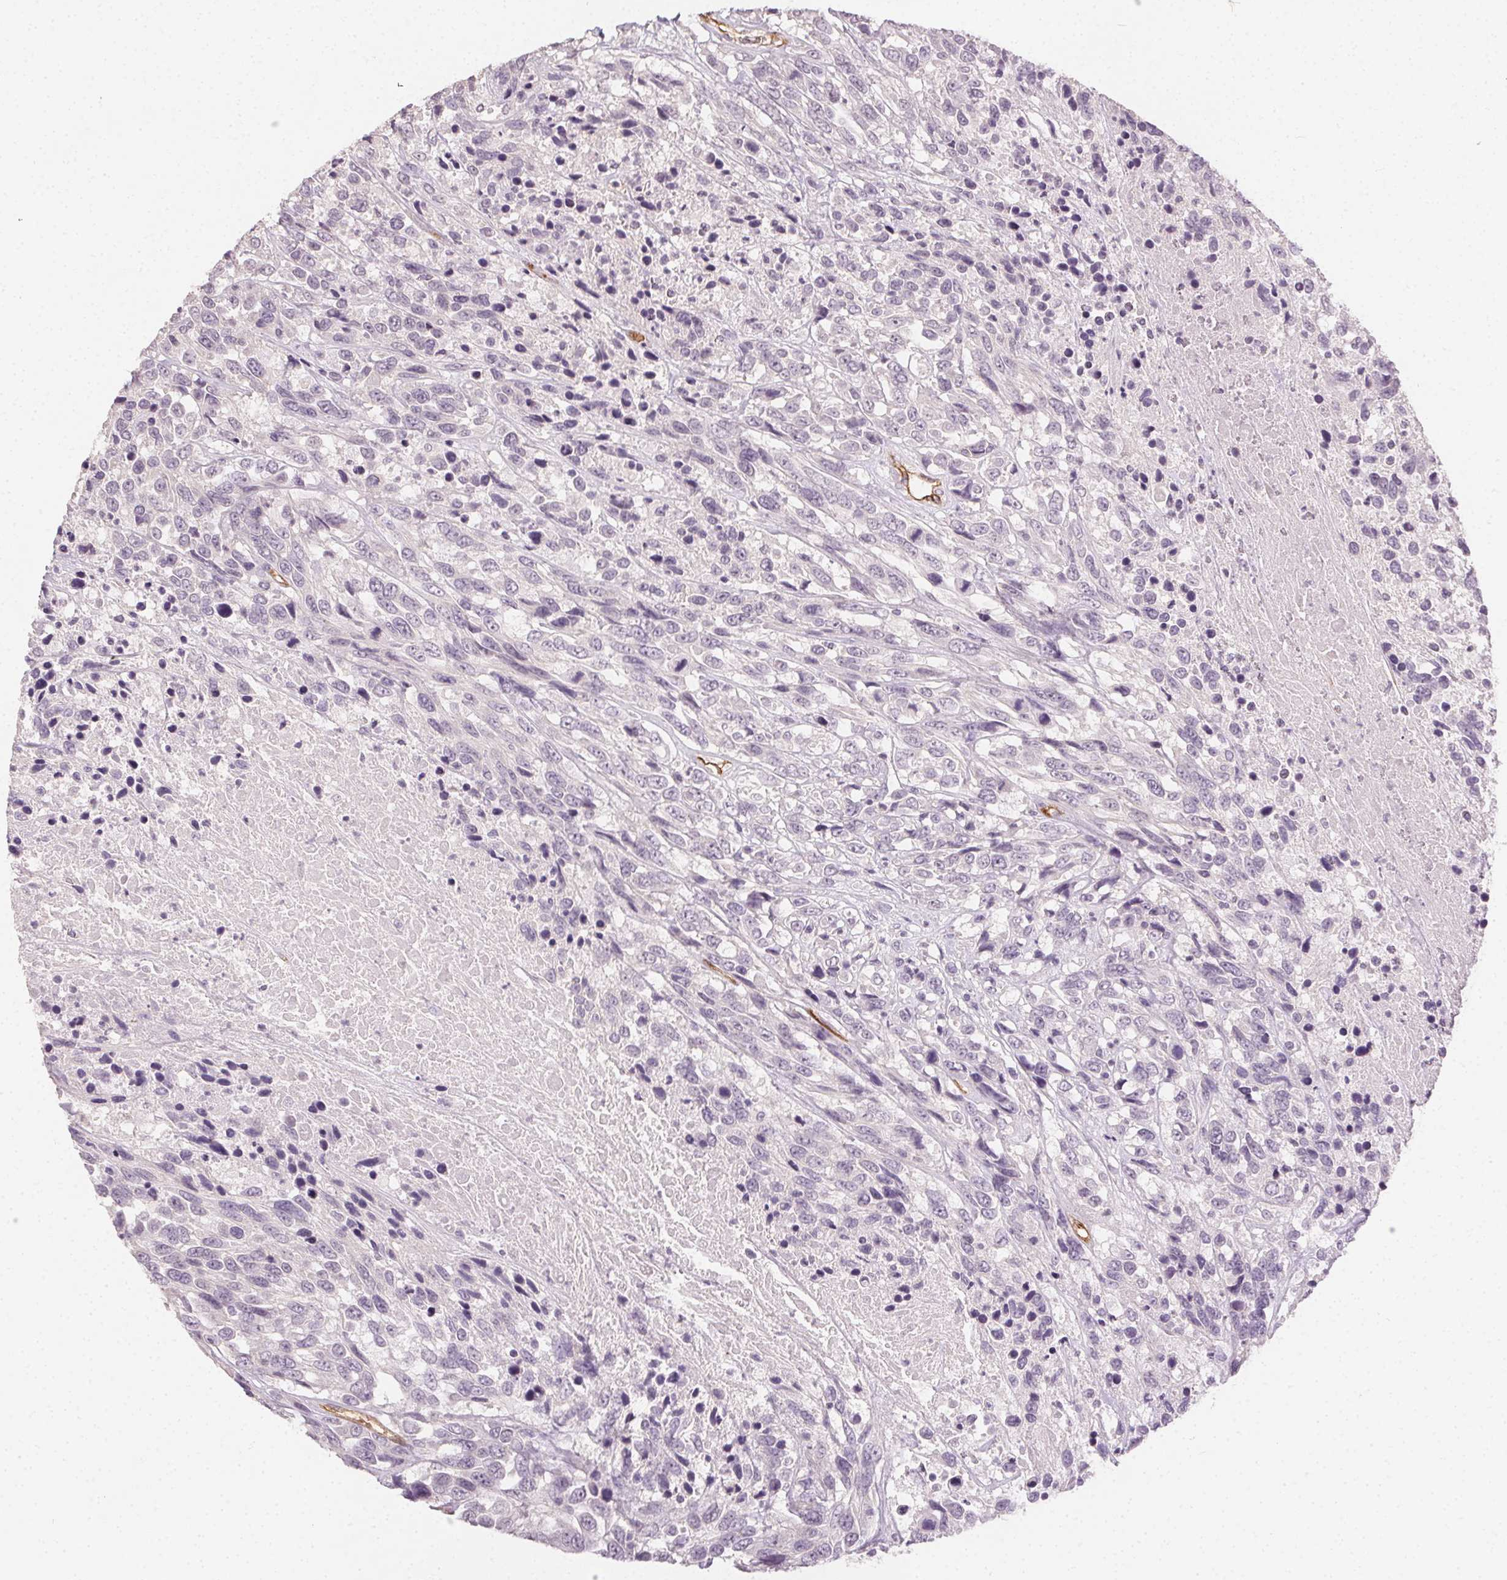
{"staining": {"intensity": "negative", "quantity": "none", "location": "none"}, "tissue": "urothelial cancer", "cell_type": "Tumor cells", "image_type": "cancer", "snomed": [{"axis": "morphology", "description": "Urothelial carcinoma, High grade"}, {"axis": "topography", "description": "Urinary bladder"}], "caption": "High-grade urothelial carcinoma stained for a protein using IHC shows no expression tumor cells.", "gene": "PODXL", "patient": {"sex": "female", "age": 70}}